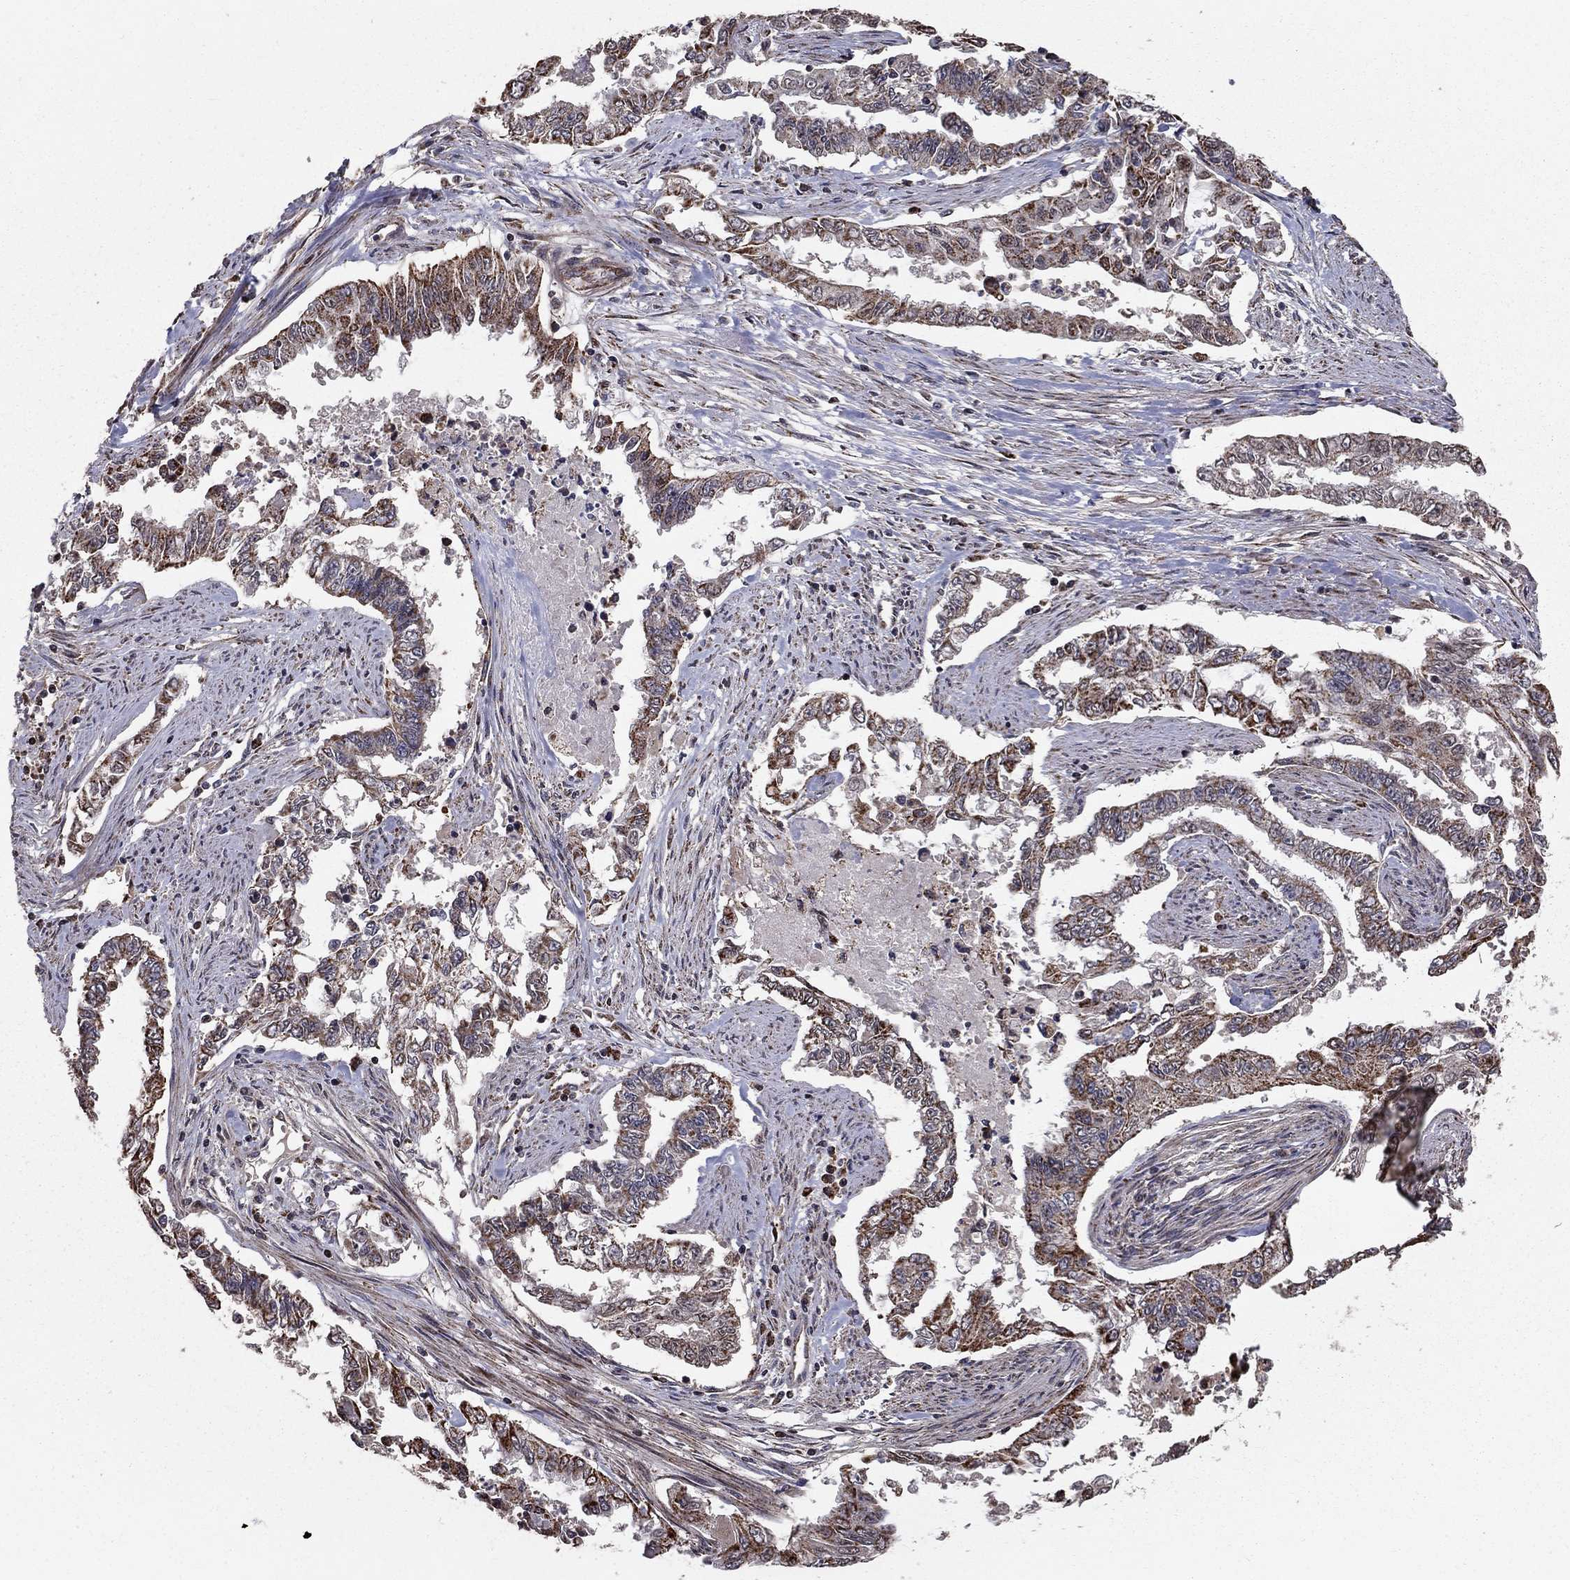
{"staining": {"intensity": "moderate", "quantity": "25%-75%", "location": "cytoplasmic/membranous"}, "tissue": "endometrial cancer", "cell_type": "Tumor cells", "image_type": "cancer", "snomed": [{"axis": "morphology", "description": "Adenocarcinoma, NOS"}, {"axis": "topography", "description": "Uterus"}], "caption": "Immunohistochemistry staining of adenocarcinoma (endometrial), which exhibits medium levels of moderate cytoplasmic/membranous staining in approximately 25%-75% of tumor cells indicating moderate cytoplasmic/membranous protein positivity. The staining was performed using DAB (brown) for protein detection and nuclei were counterstained in hematoxylin (blue).", "gene": "ACOT13", "patient": {"sex": "female", "age": 59}}